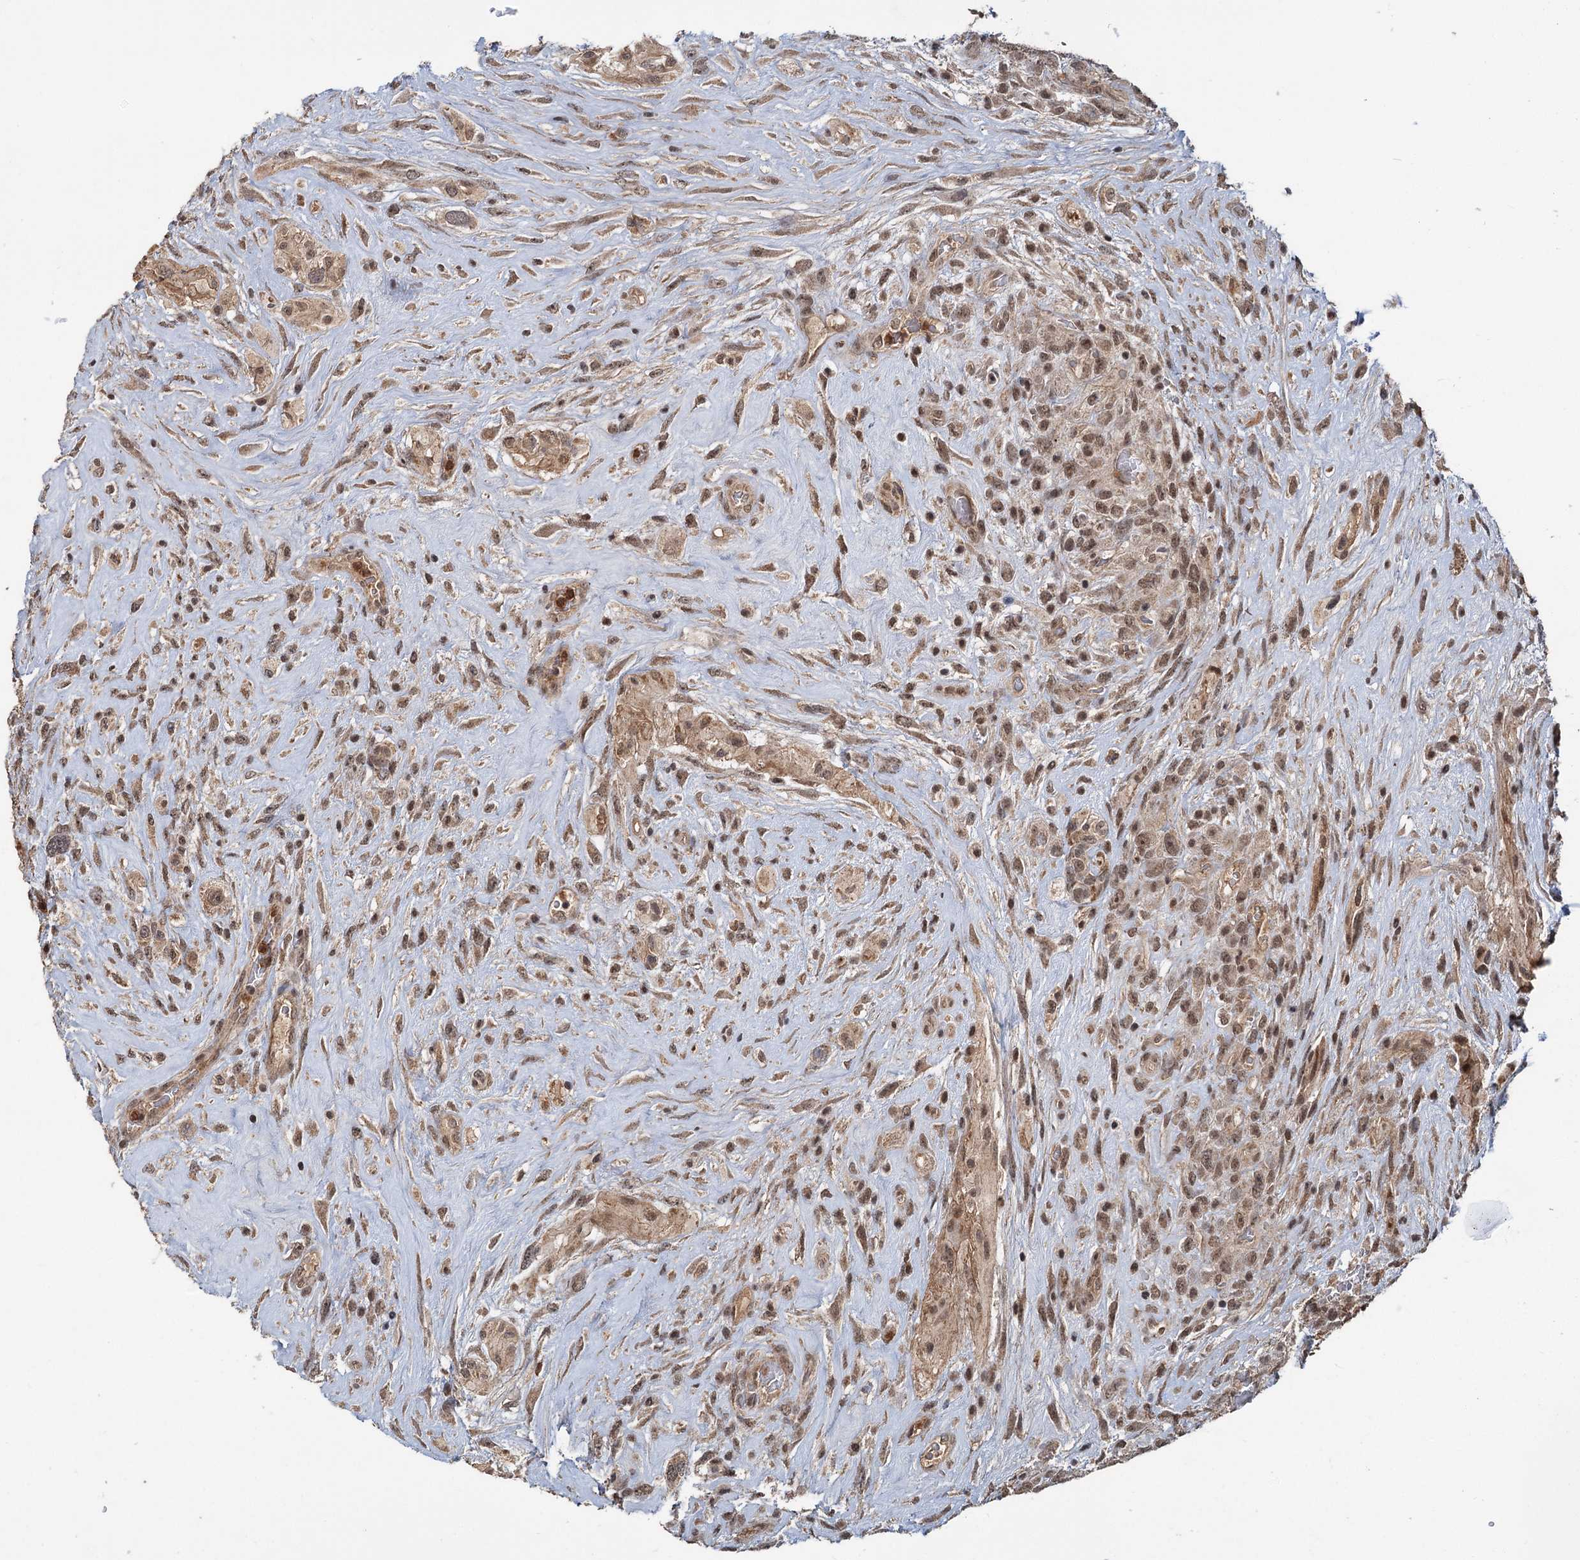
{"staining": {"intensity": "moderate", "quantity": ">75%", "location": "cytoplasmic/membranous,nuclear"}, "tissue": "glioma", "cell_type": "Tumor cells", "image_type": "cancer", "snomed": [{"axis": "morphology", "description": "Glioma, malignant, High grade"}, {"axis": "topography", "description": "Brain"}], "caption": "Approximately >75% of tumor cells in human high-grade glioma (malignant) reveal moderate cytoplasmic/membranous and nuclear protein positivity as visualized by brown immunohistochemical staining.", "gene": "KANSL2", "patient": {"sex": "male", "age": 61}}